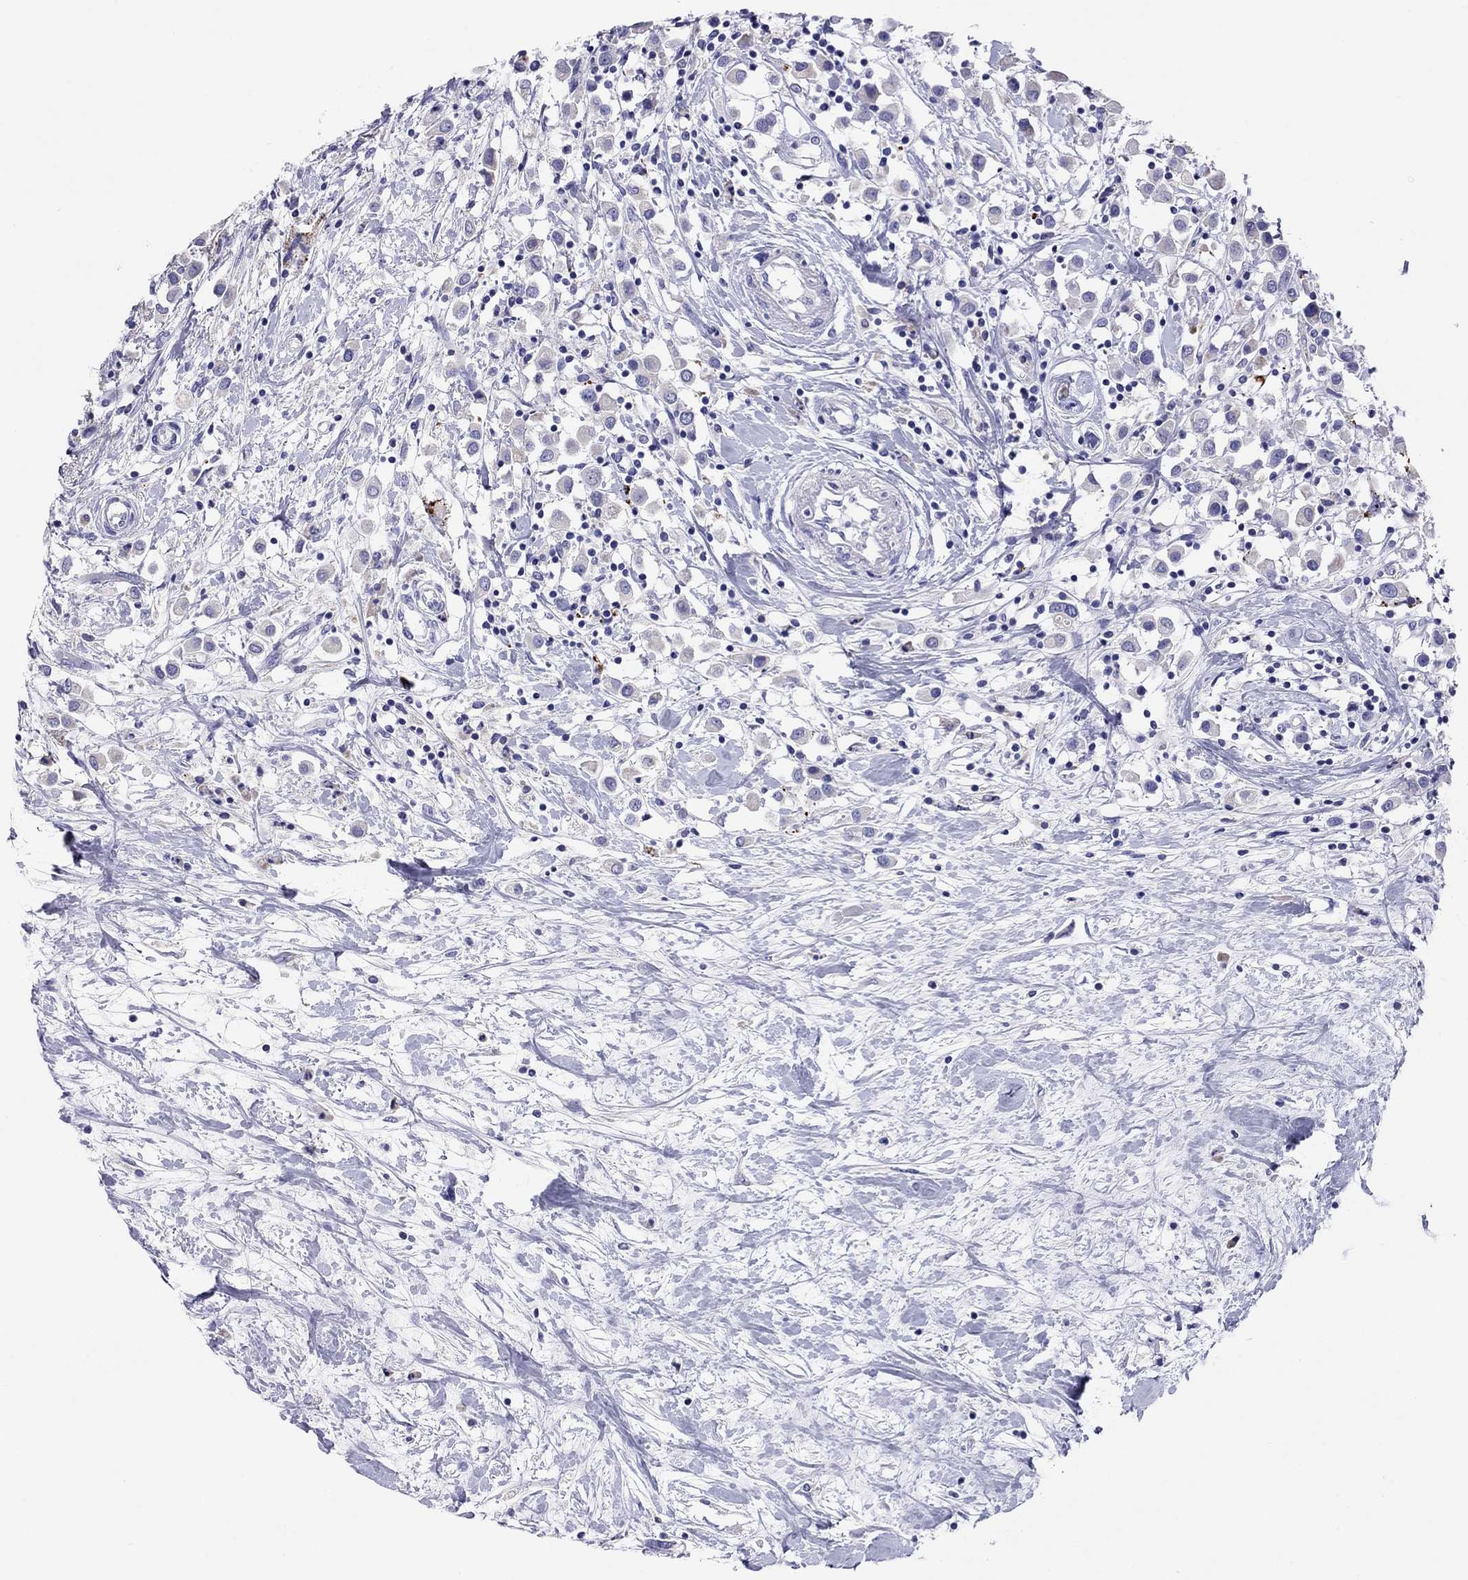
{"staining": {"intensity": "weak", "quantity": "<25%", "location": "cytoplasmic/membranous"}, "tissue": "breast cancer", "cell_type": "Tumor cells", "image_type": "cancer", "snomed": [{"axis": "morphology", "description": "Duct carcinoma"}, {"axis": "topography", "description": "Breast"}], "caption": "This histopathology image is of invasive ductal carcinoma (breast) stained with IHC to label a protein in brown with the nuclei are counter-stained blue. There is no staining in tumor cells.", "gene": "COL9A1", "patient": {"sex": "female", "age": 61}}